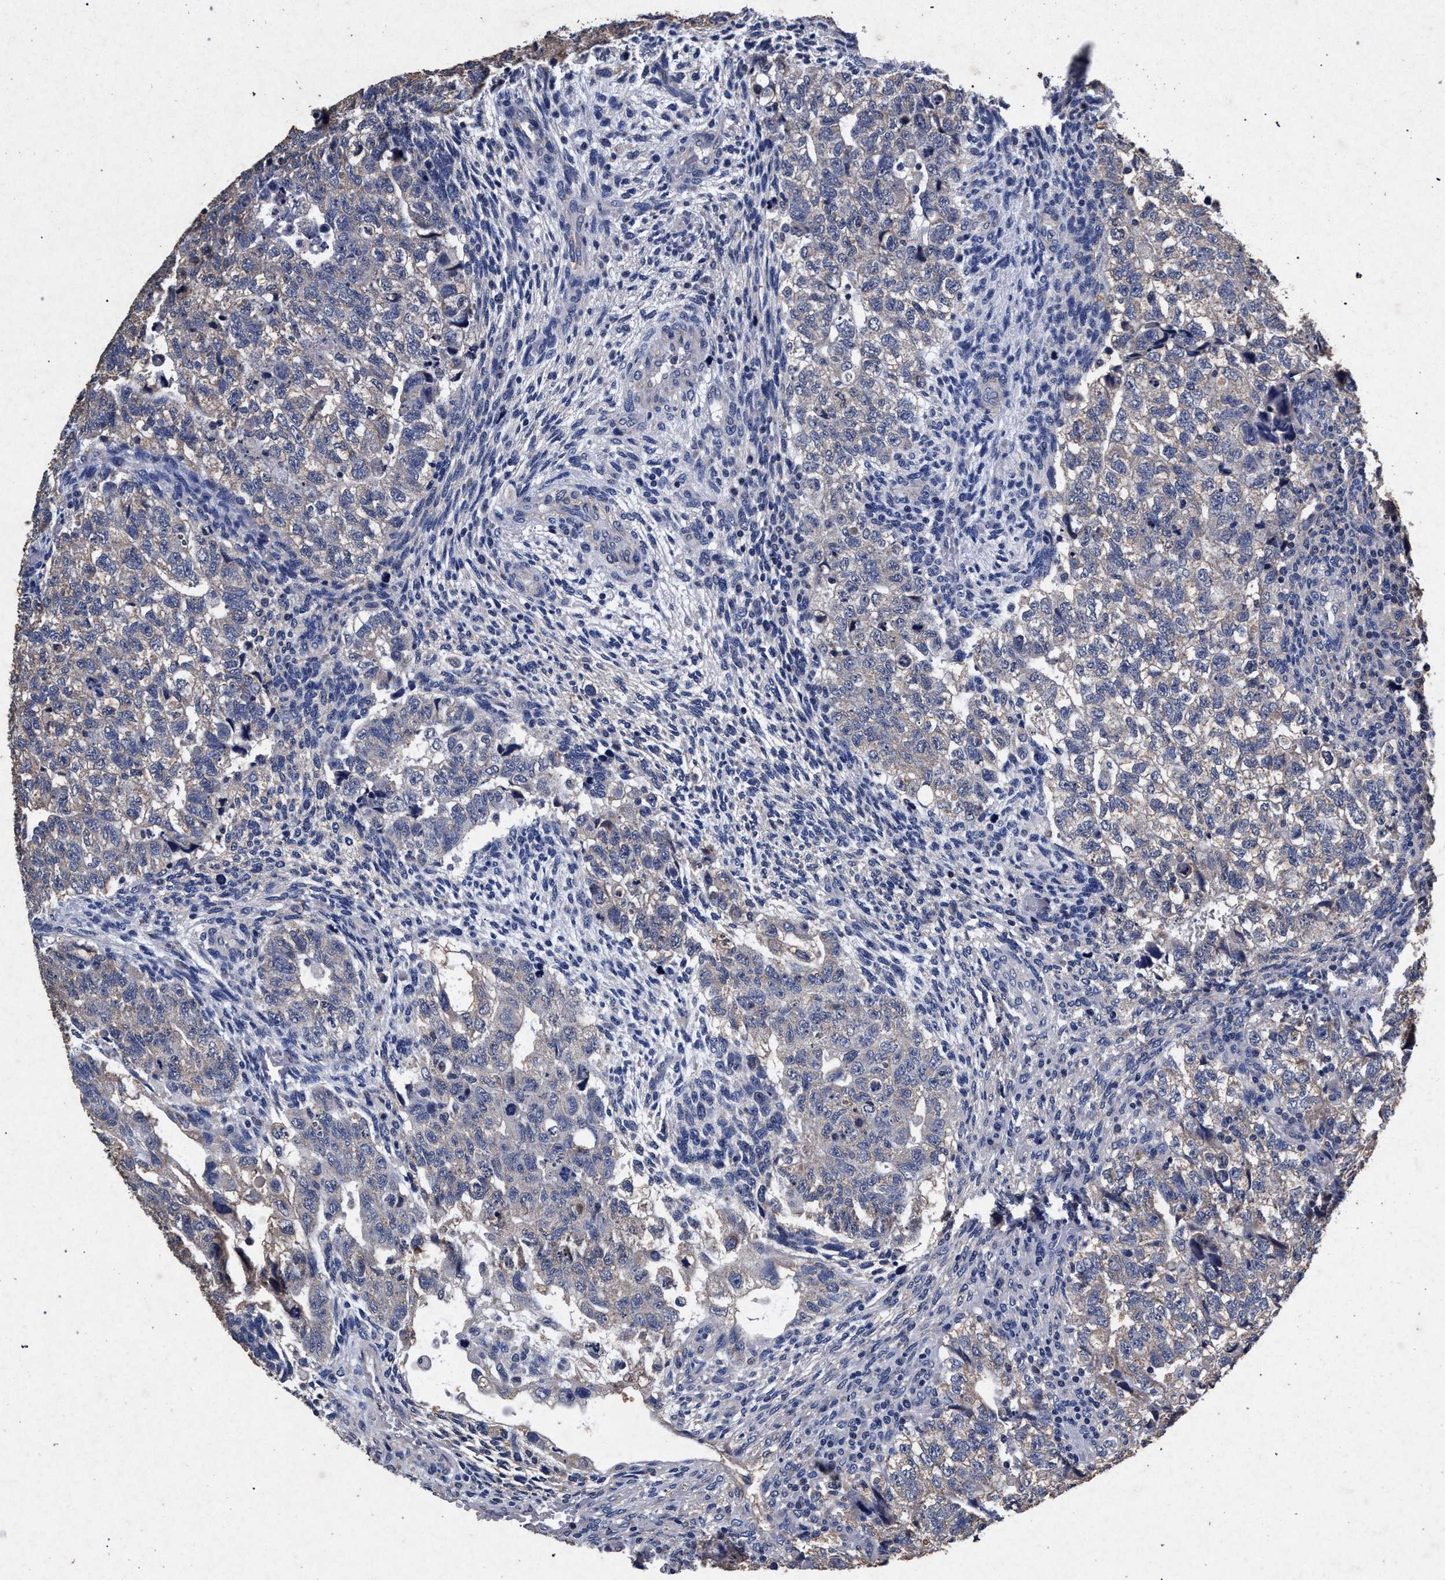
{"staining": {"intensity": "weak", "quantity": "<25%", "location": "cytoplasmic/membranous"}, "tissue": "testis cancer", "cell_type": "Tumor cells", "image_type": "cancer", "snomed": [{"axis": "morphology", "description": "Carcinoma, Embryonal, NOS"}, {"axis": "topography", "description": "Testis"}], "caption": "This is an immunohistochemistry photomicrograph of human testis embryonal carcinoma. There is no expression in tumor cells.", "gene": "ATP1A2", "patient": {"sex": "male", "age": 36}}